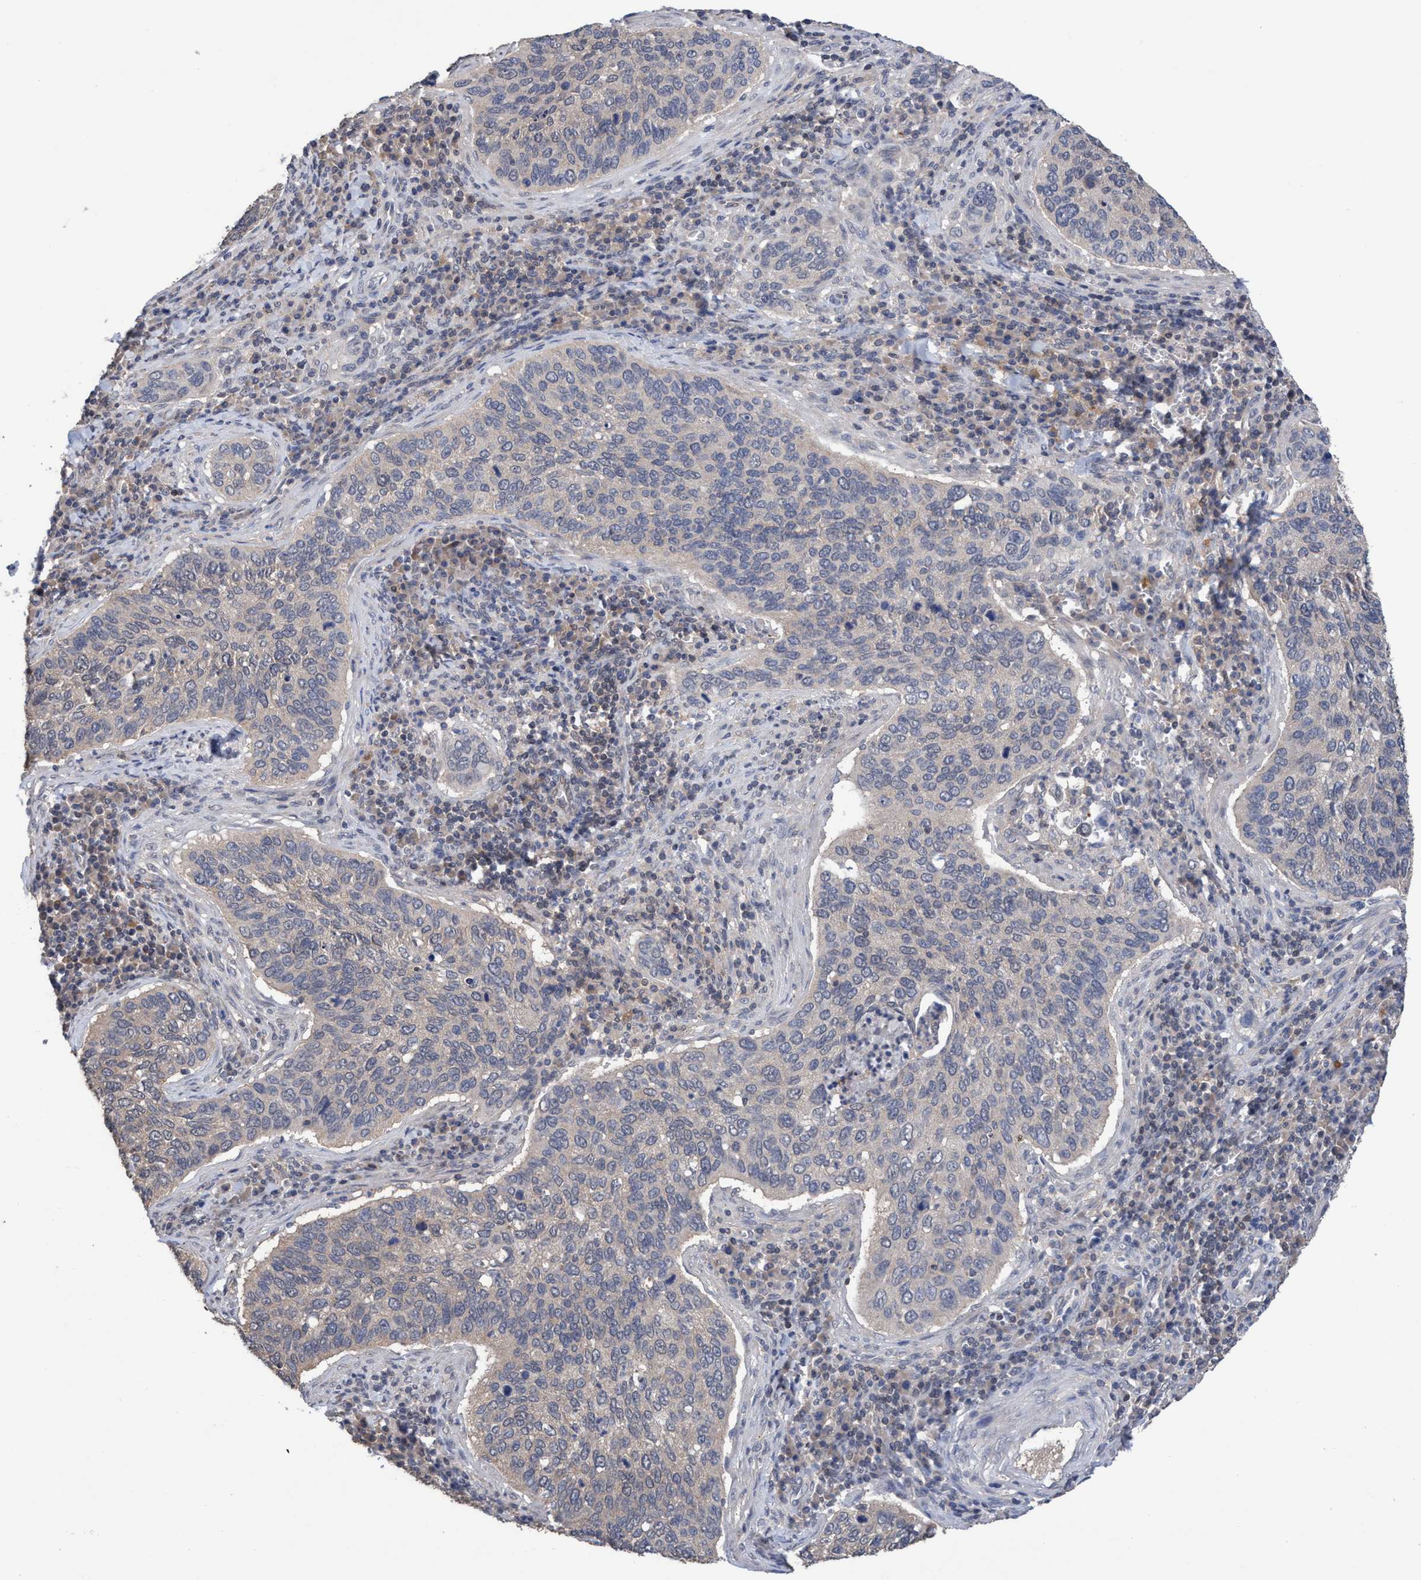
{"staining": {"intensity": "negative", "quantity": "none", "location": "none"}, "tissue": "cervical cancer", "cell_type": "Tumor cells", "image_type": "cancer", "snomed": [{"axis": "morphology", "description": "Squamous cell carcinoma, NOS"}, {"axis": "topography", "description": "Cervix"}], "caption": "Immunohistochemical staining of human cervical squamous cell carcinoma reveals no significant staining in tumor cells.", "gene": "GLOD4", "patient": {"sex": "female", "age": 53}}